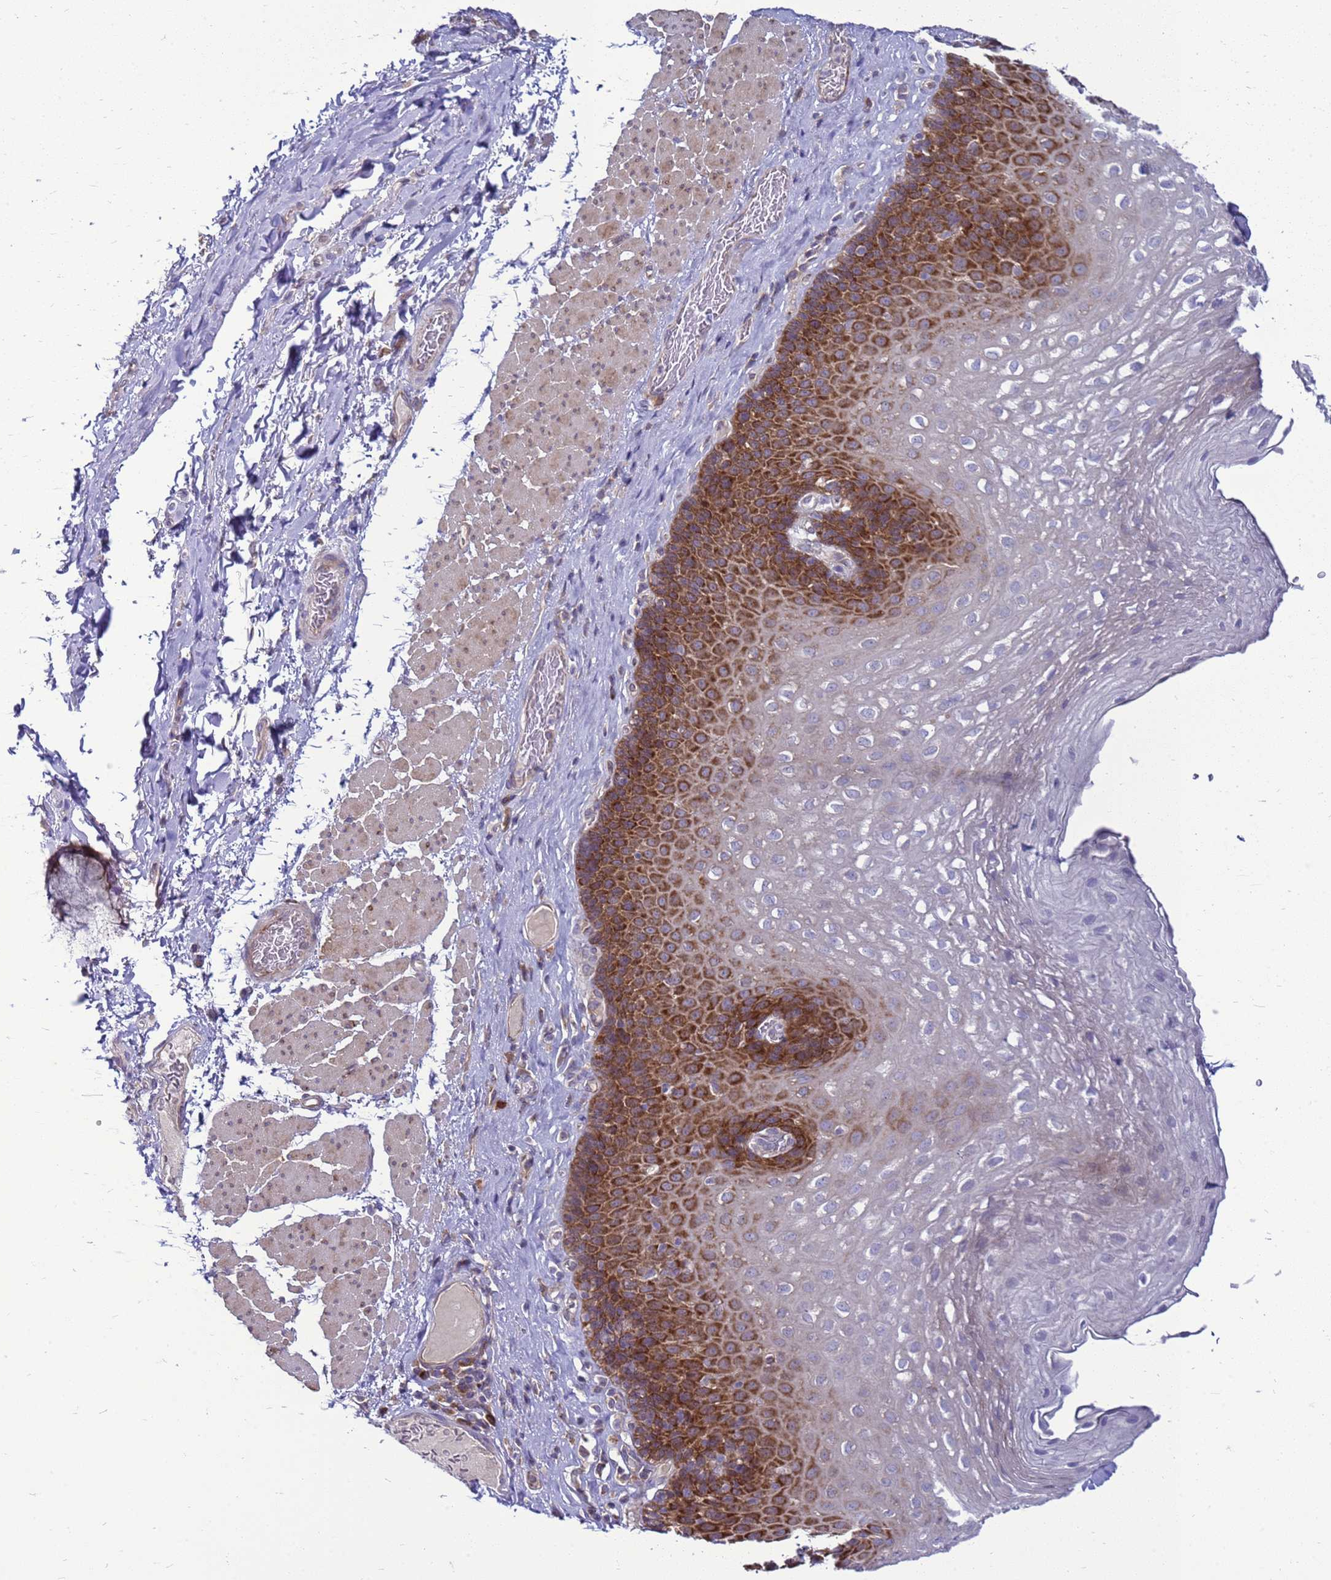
{"staining": {"intensity": "strong", "quantity": "25%-75%", "location": "cytoplasmic/membranous"}, "tissue": "esophagus", "cell_type": "Squamous epithelial cells", "image_type": "normal", "snomed": [{"axis": "morphology", "description": "Normal tissue, NOS"}, {"axis": "topography", "description": "Esophagus"}], "caption": "DAB immunohistochemical staining of normal human esophagus exhibits strong cytoplasmic/membranous protein staining in approximately 25%-75% of squamous epithelial cells. Nuclei are stained in blue.", "gene": "MON1B", "patient": {"sex": "female", "age": 66}}